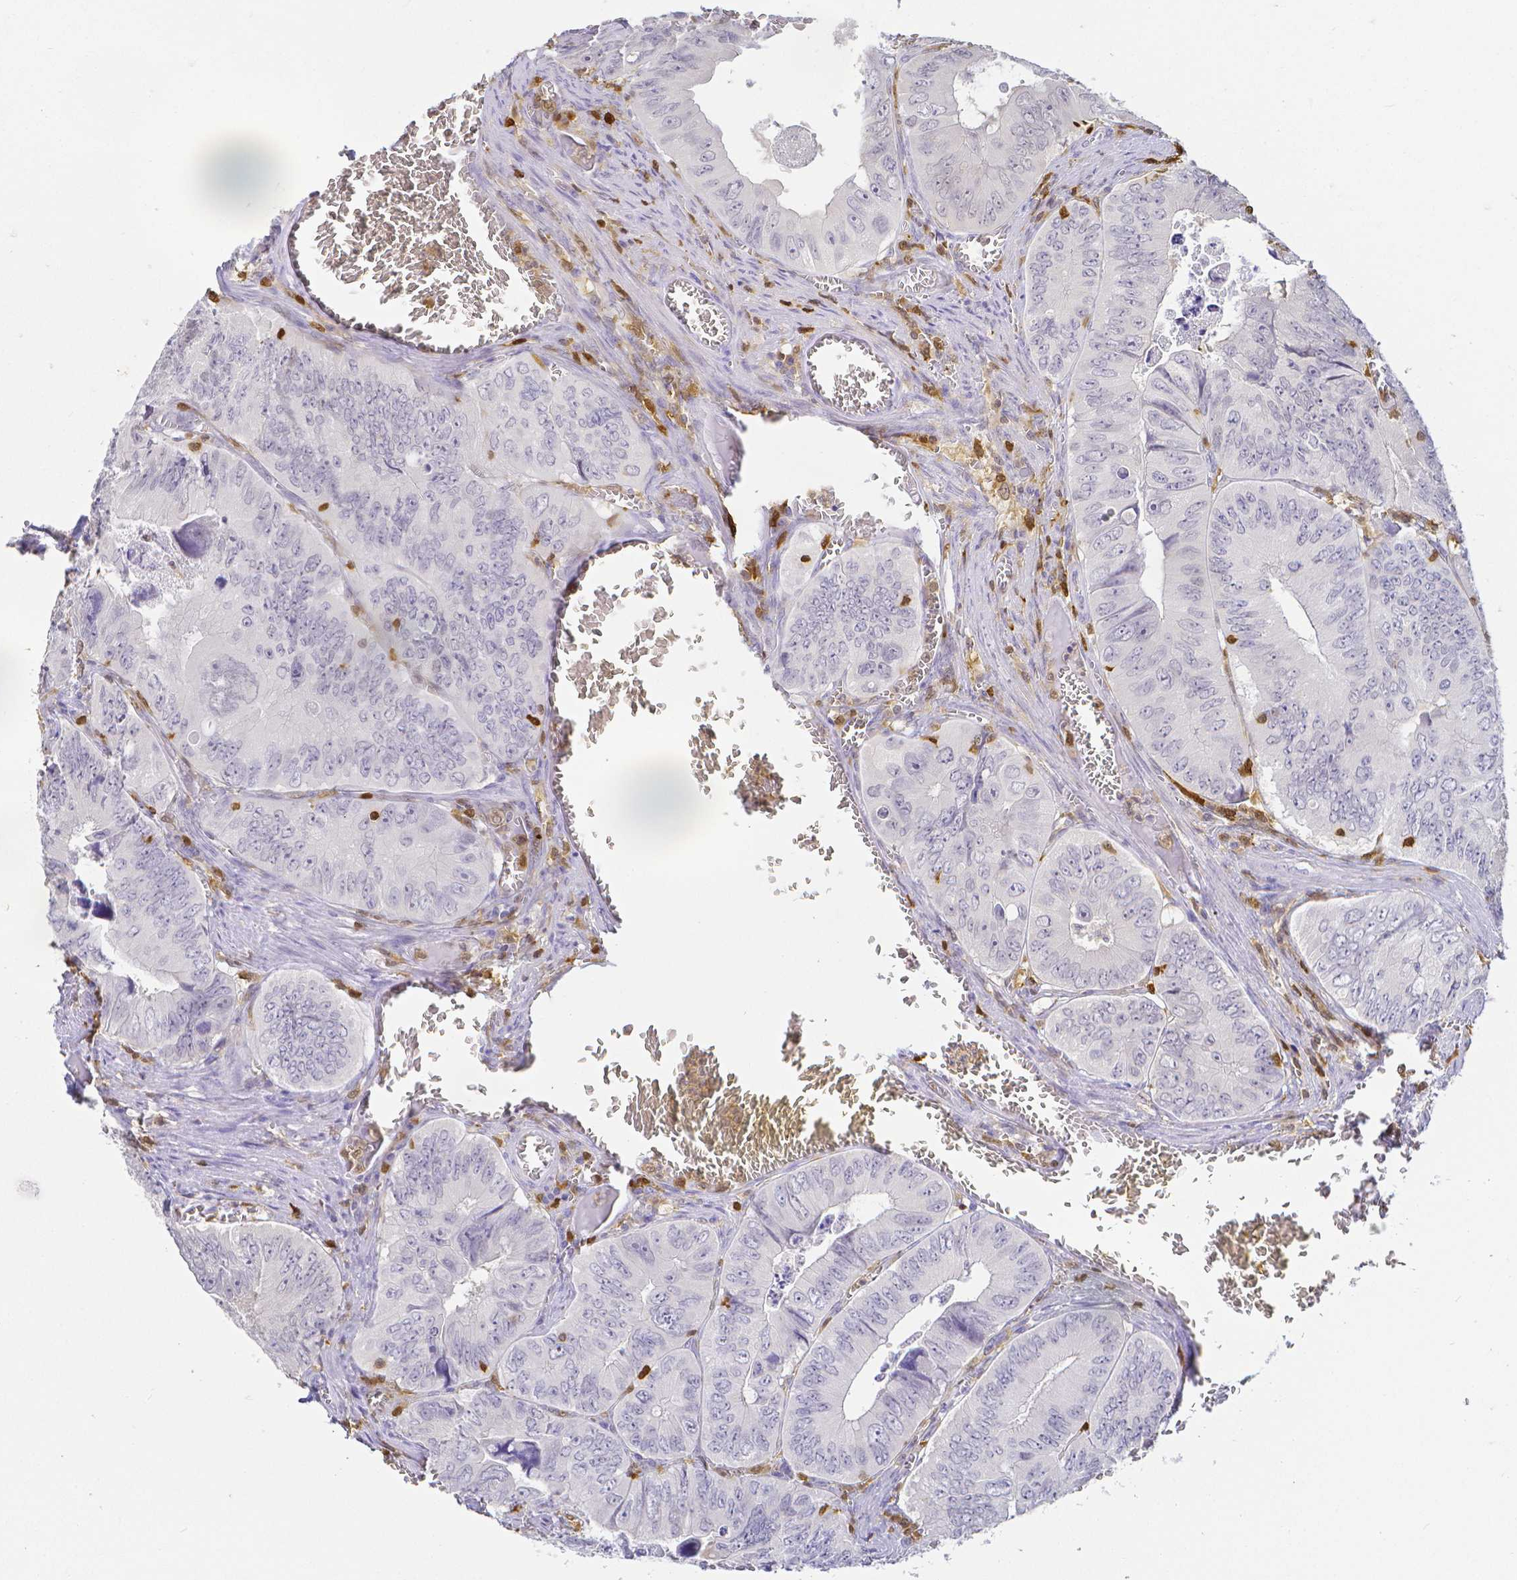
{"staining": {"intensity": "negative", "quantity": "none", "location": "none"}, "tissue": "colorectal cancer", "cell_type": "Tumor cells", "image_type": "cancer", "snomed": [{"axis": "morphology", "description": "Adenocarcinoma, NOS"}, {"axis": "topography", "description": "Colon"}], "caption": "Tumor cells show no significant protein positivity in colorectal adenocarcinoma. (IHC, brightfield microscopy, high magnification).", "gene": "COTL1", "patient": {"sex": "female", "age": 84}}